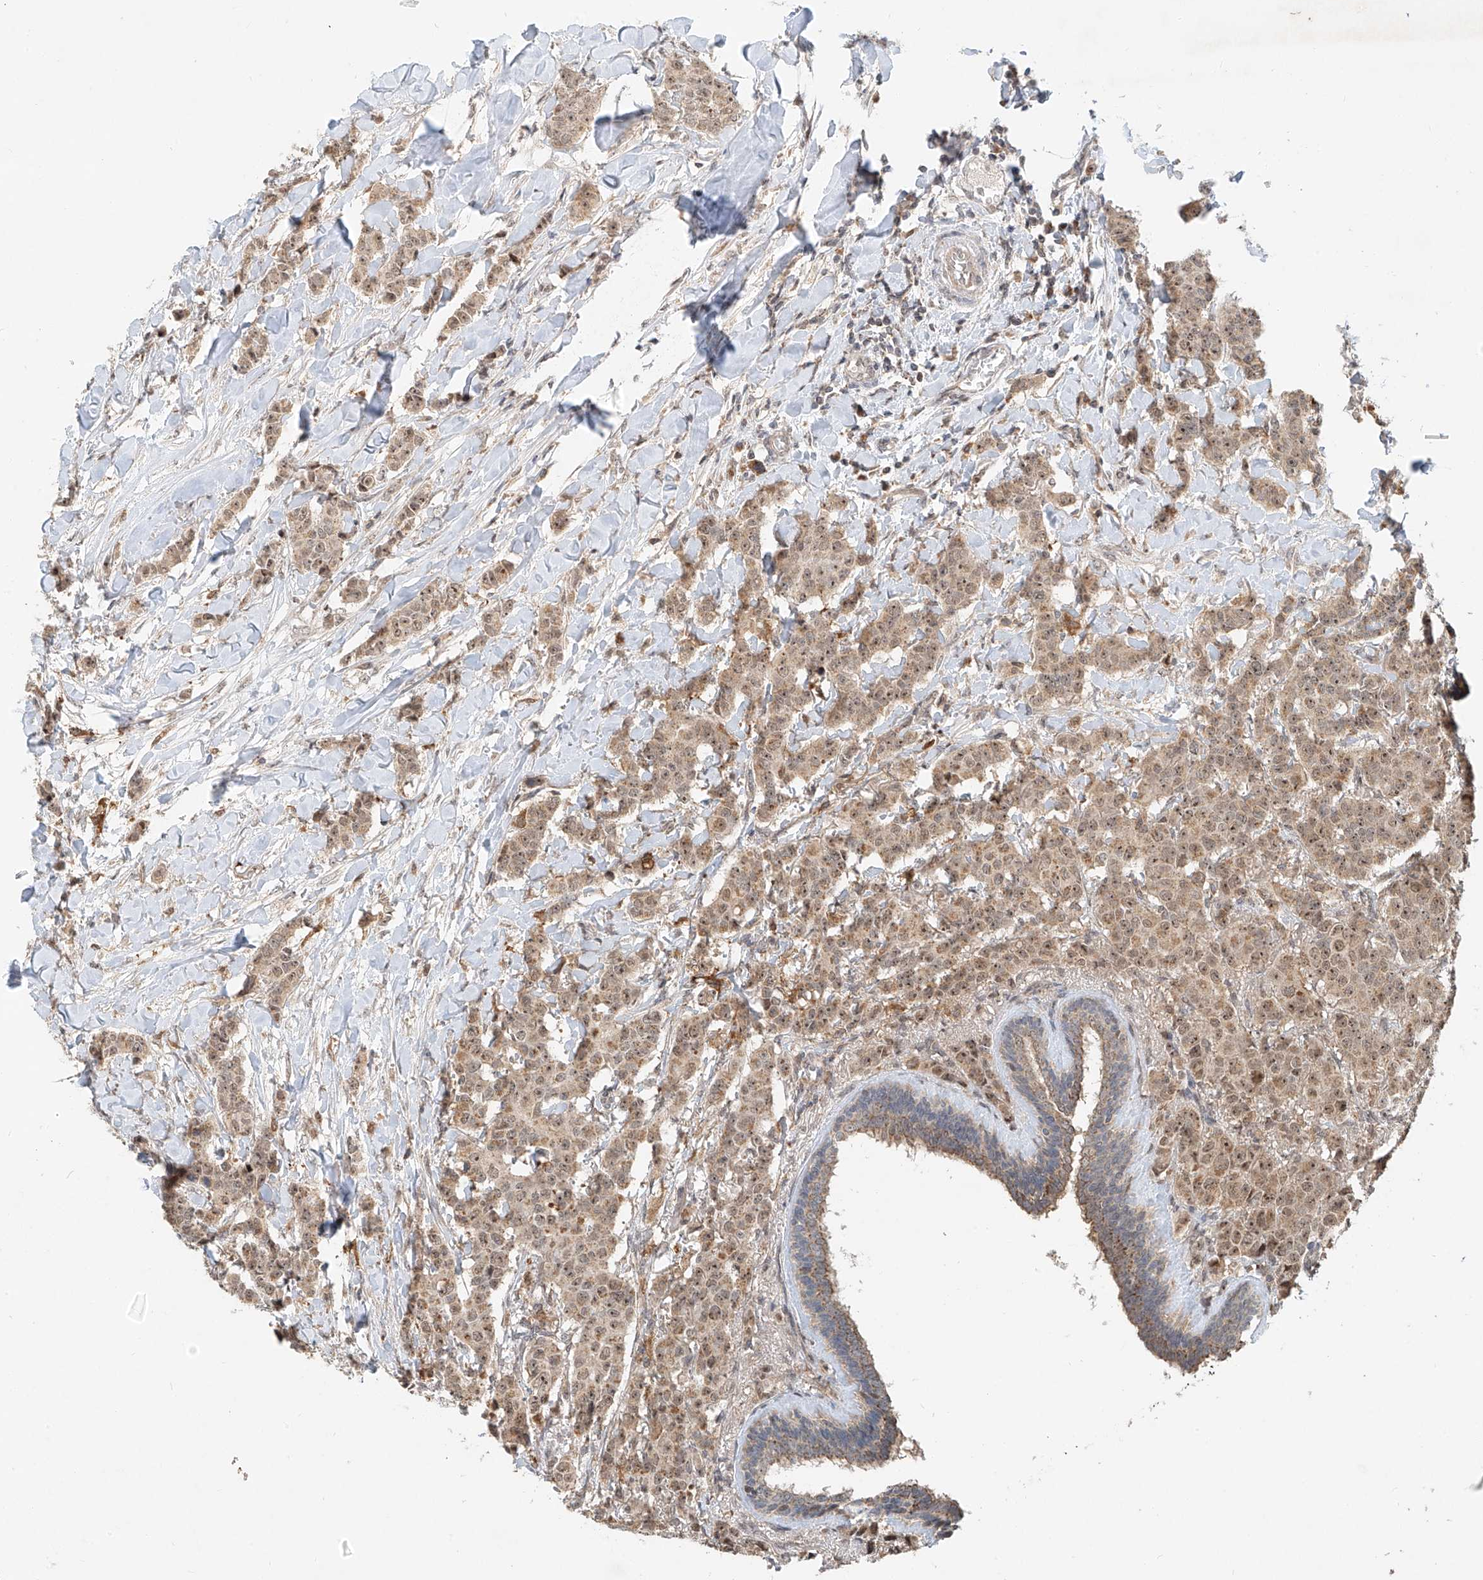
{"staining": {"intensity": "weak", "quantity": ">75%", "location": "cytoplasmic/membranous,nuclear"}, "tissue": "breast cancer", "cell_type": "Tumor cells", "image_type": "cancer", "snomed": [{"axis": "morphology", "description": "Duct carcinoma"}, {"axis": "topography", "description": "Breast"}], "caption": "Immunohistochemical staining of breast cancer (intraductal carcinoma) reveals weak cytoplasmic/membranous and nuclear protein positivity in about >75% of tumor cells.", "gene": "SYTL3", "patient": {"sex": "female", "age": 40}}